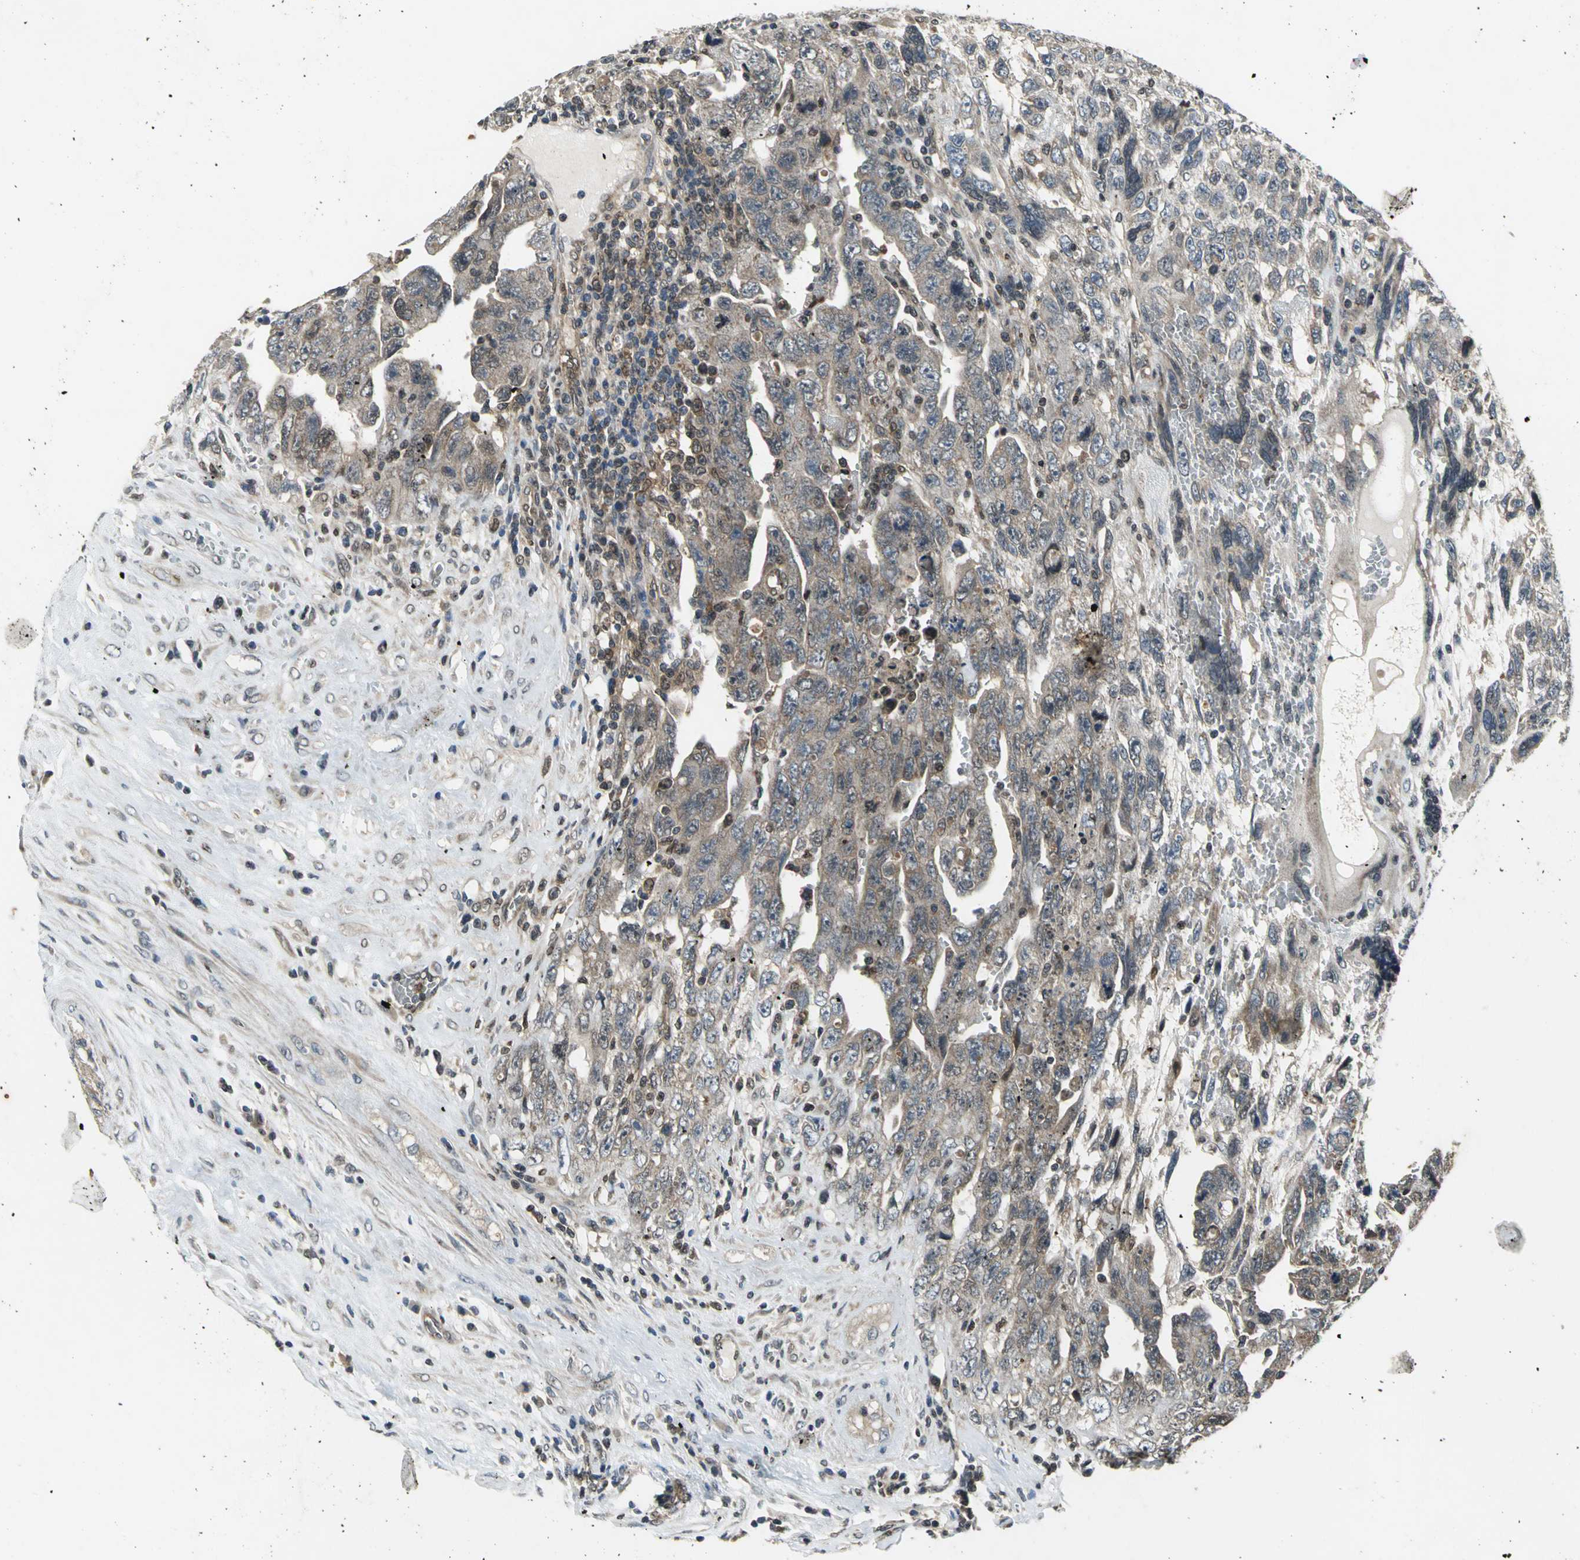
{"staining": {"intensity": "moderate", "quantity": ">75%", "location": "cytoplasmic/membranous"}, "tissue": "testis cancer", "cell_type": "Tumor cells", "image_type": "cancer", "snomed": [{"axis": "morphology", "description": "Carcinoma, Embryonal, NOS"}, {"axis": "topography", "description": "Testis"}], "caption": "The image displays a brown stain indicating the presence of a protein in the cytoplasmic/membranous of tumor cells in embryonal carcinoma (testis).", "gene": "AHR", "patient": {"sex": "male", "age": 28}}